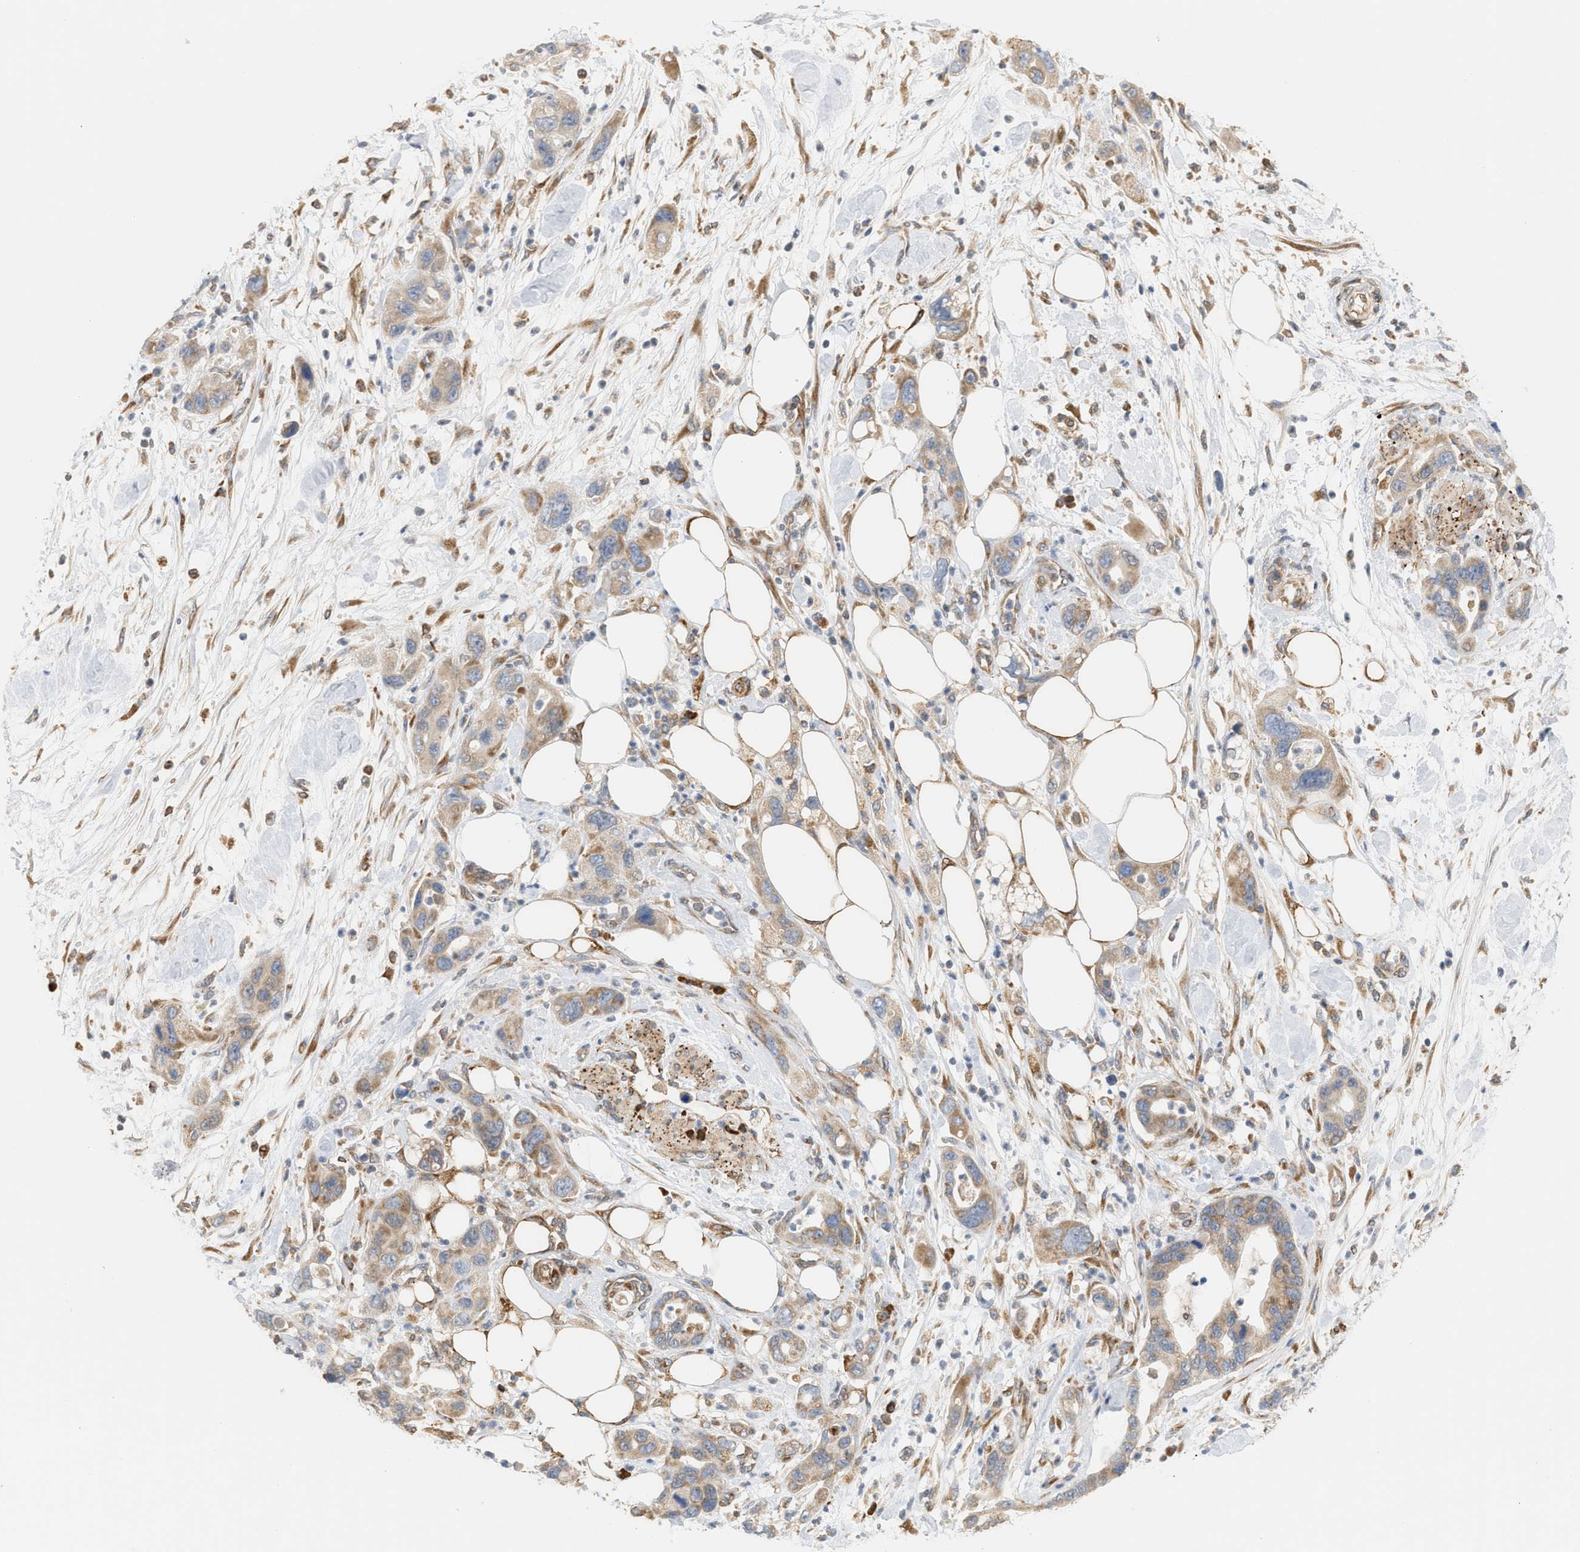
{"staining": {"intensity": "moderate", "quantity": ">75%", "location": "cytoplasmic/membranous"}, "tissue": "pancreatic cancer", "cell_type": "Tumor cells", "image_type": "cancer", "snomed": [{"axis": "morphology", "description": "Normal tissue, NOS"}, {"axis": "morphology", "description": "Adenocarcinoma, NOS"}, {"axis": "topography", "description": "Pancreas"}], "caption": "An IHC micrograph of tumor tissue is shown. Protein staining in brown shows moderate cytoplasmic/membranous positivity in pancreatic cancer within tumor cells. Using DAB (brown) and hematoxylin (blue) stains, captured at high magnification using brightfield microscopy.", "gene": "SVOP", "patient": {"sex": "female", "age": 71}}